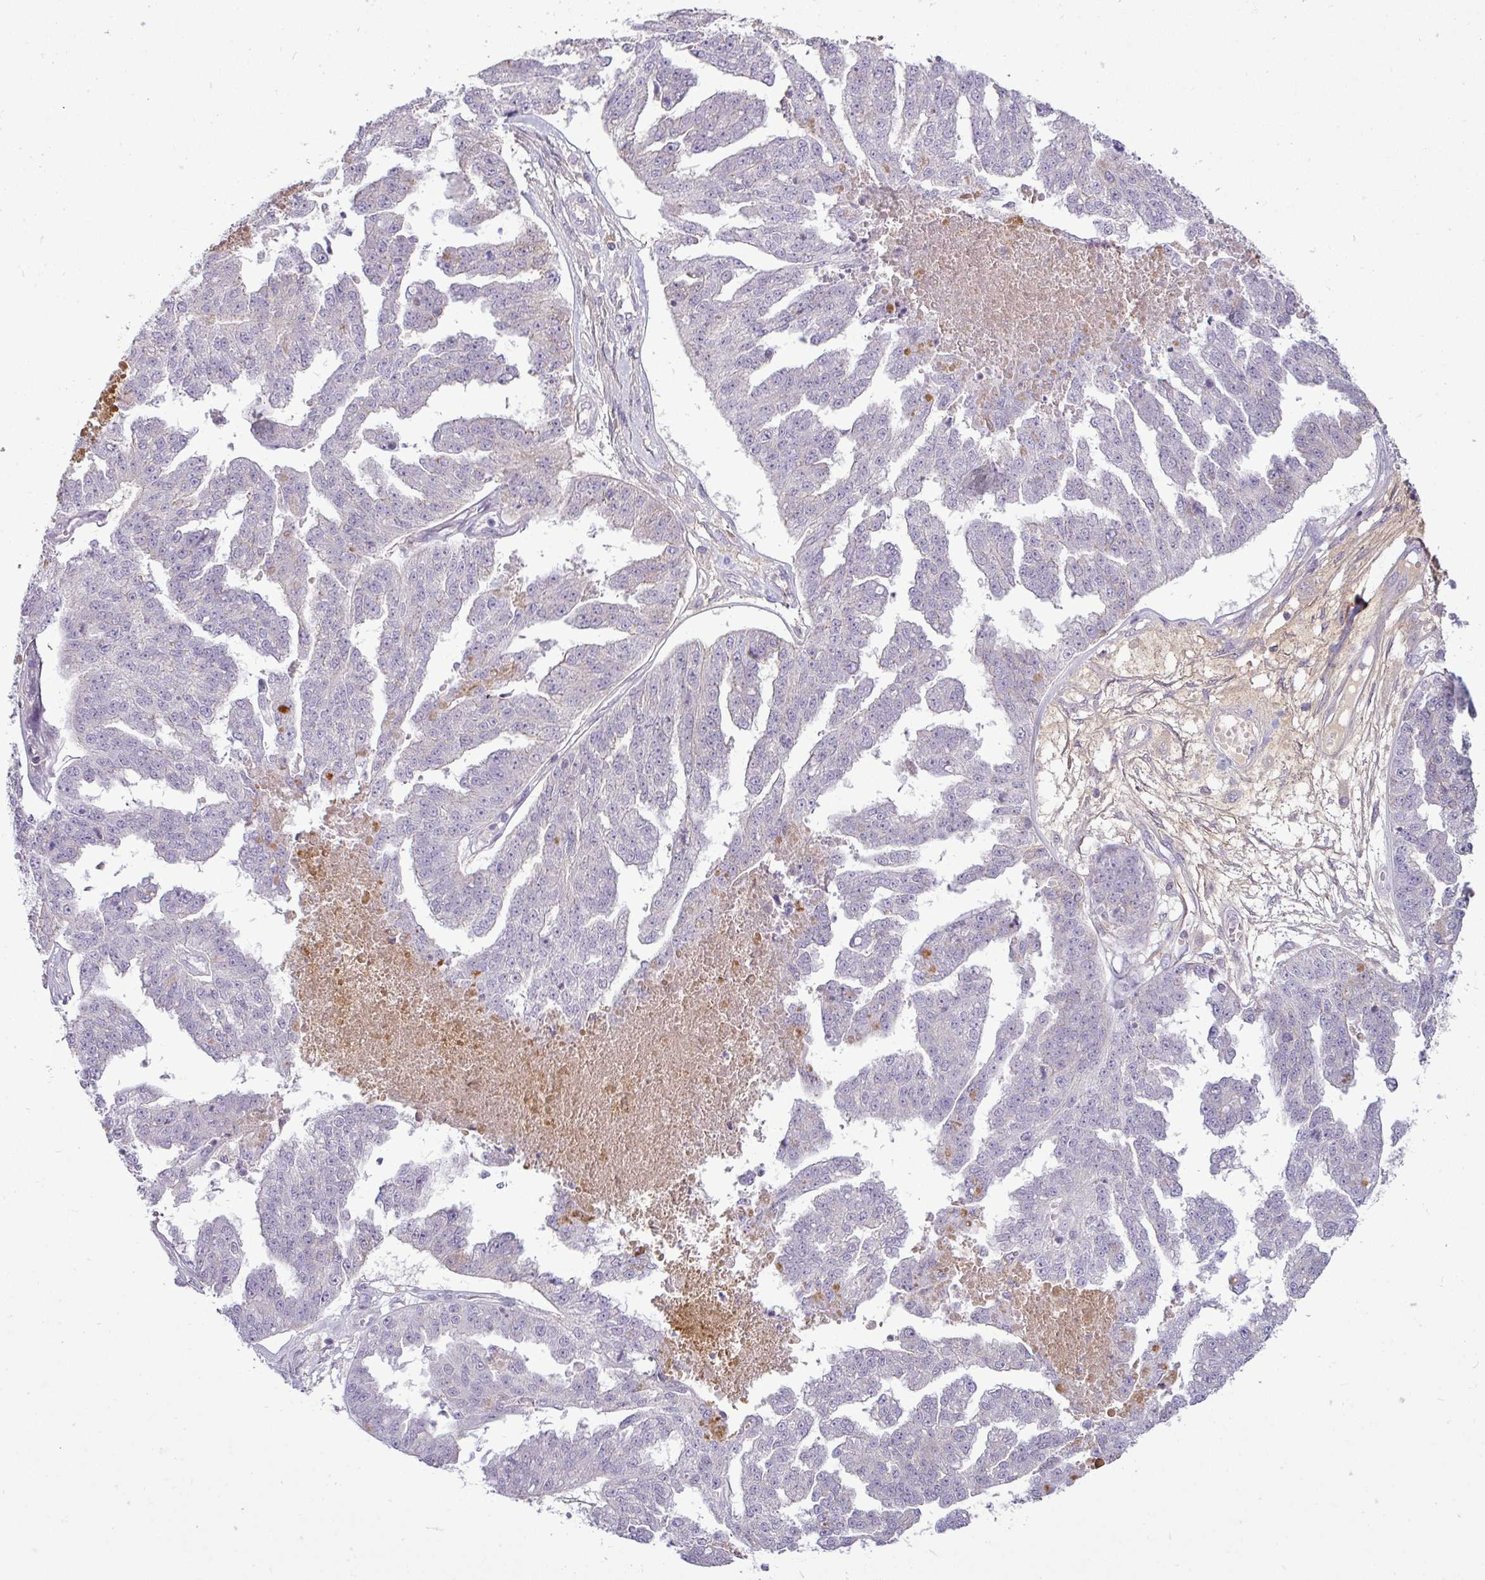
{"staining": {"intensity": "negative", "quantity": "none", "location": "none"}, "tissue": "ovarian cancer", "cell_type": "Tumor cells", "image_type": "cancer", "snomed": [{"axis": "morphology", "description": "Cystadenocarcinoma, serous, NOS"}, {"axis": "topography", "description": "Ovary"}], "caption": "IHC photomicrograph of human serous cystadenocarcinoma (ovarian) stained for a protein (brown), which reveals no positivity in tumor cells. Brightfield microscopy of immunohistochemistry (IHC) stained with DAB (brown) and hematoxylin (blue), captured at high magnification.", "gene": "APOM", "patient": {"sex": "female", "age": 58}}